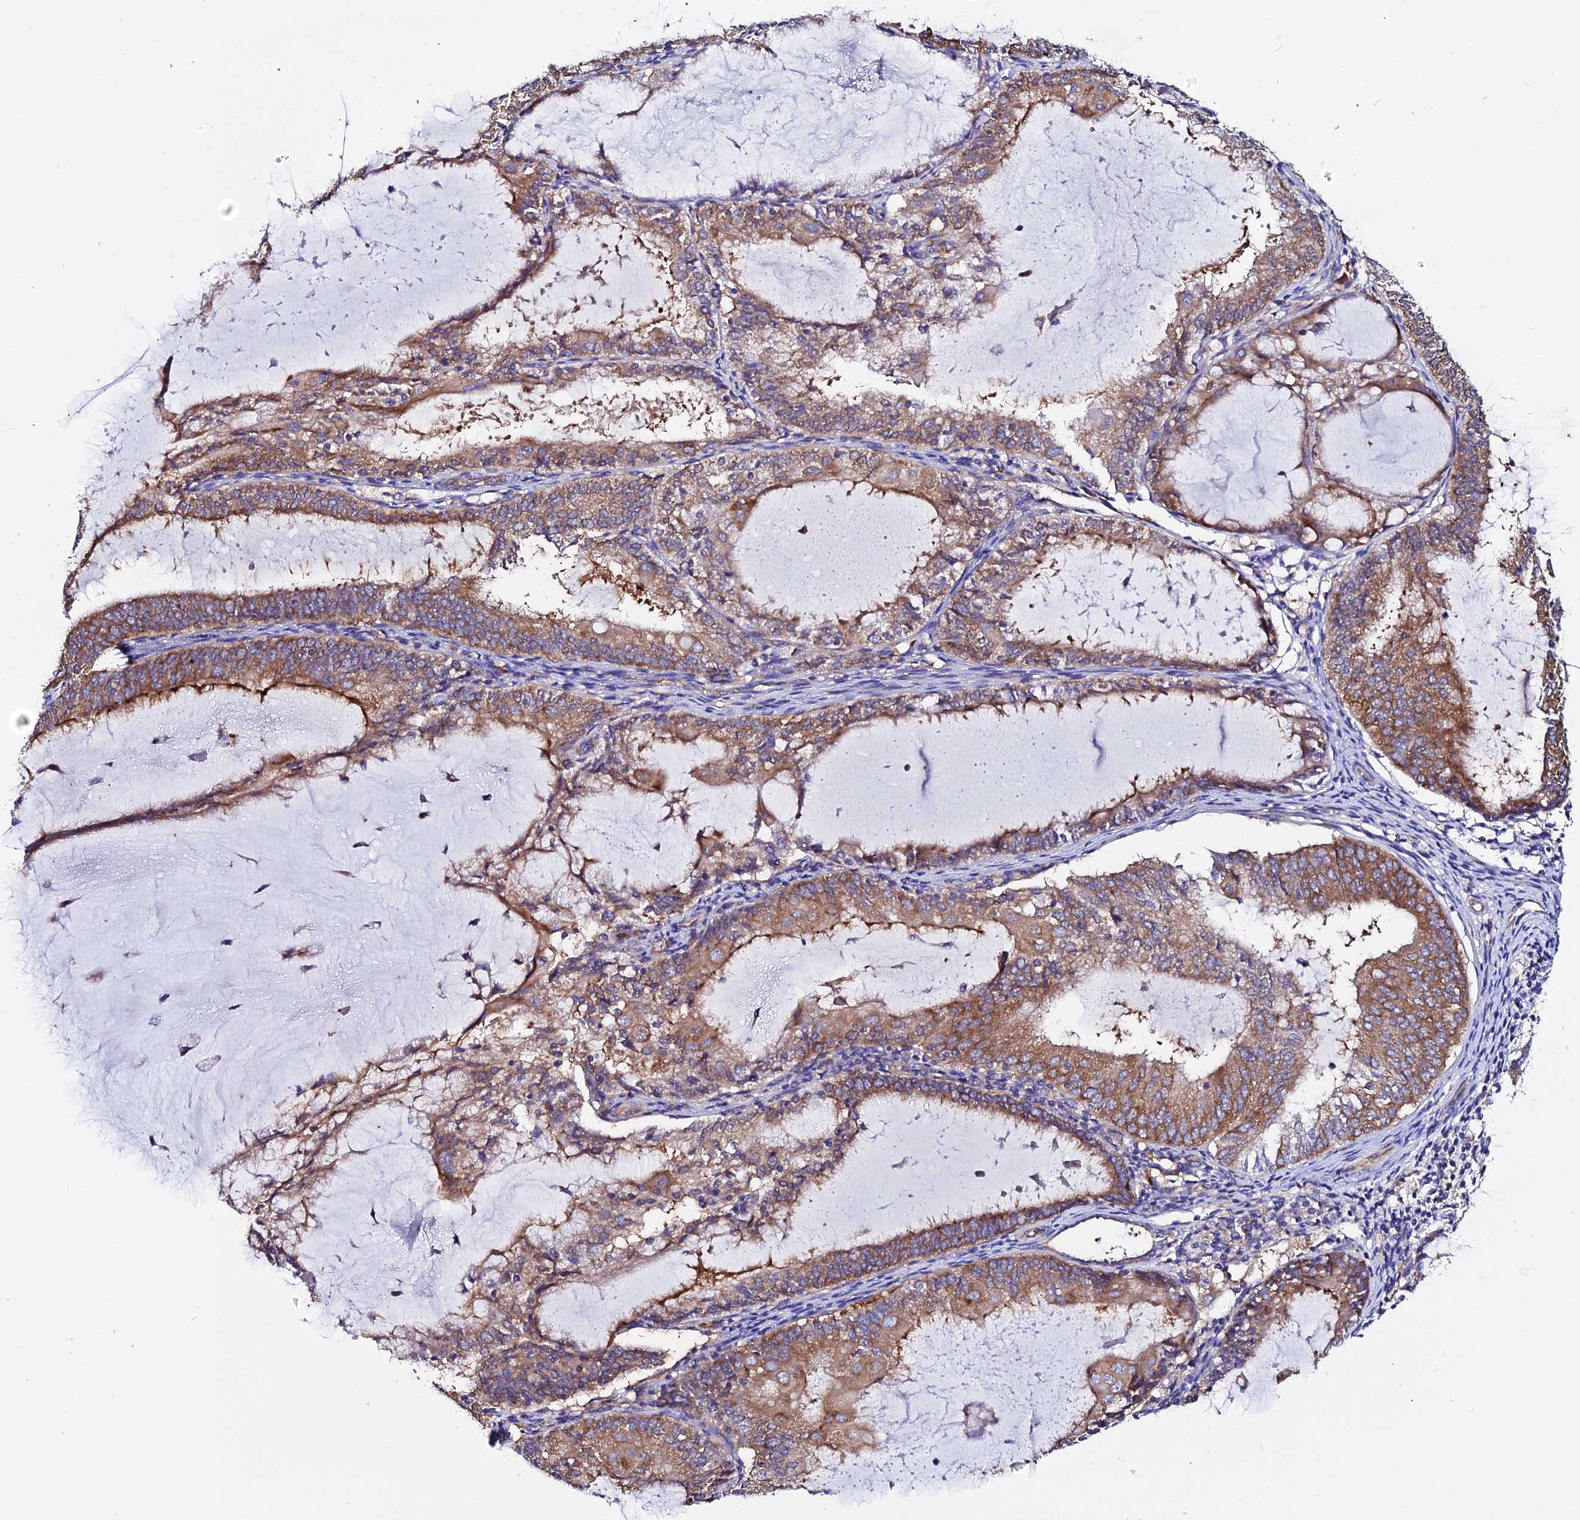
{"staining": {"intensity": "moderate", "quantity": ">75%", "location": "cytoplasmic/membranous"}, "tissue": "endometrial cancer", "cell_type": "Tumor cells", "image_type": "cancer", "snomed": [{"axis": "morphology", "description": "Adenocarcinoma, NOS"}, {"axis": "topography", "description": "Endometrium"}], "caption": "This image reveals adenocarcinoma (endometrial) stained with immunohistochemistry (IHC) to label a protein in brown. The cytoplasmic/membranous of tumor cells show moderate positivity for the protein. Nuclei are counter-stained blue.", "gene": "EEF1G", "patient": {"sex": "female", "age": 81}}